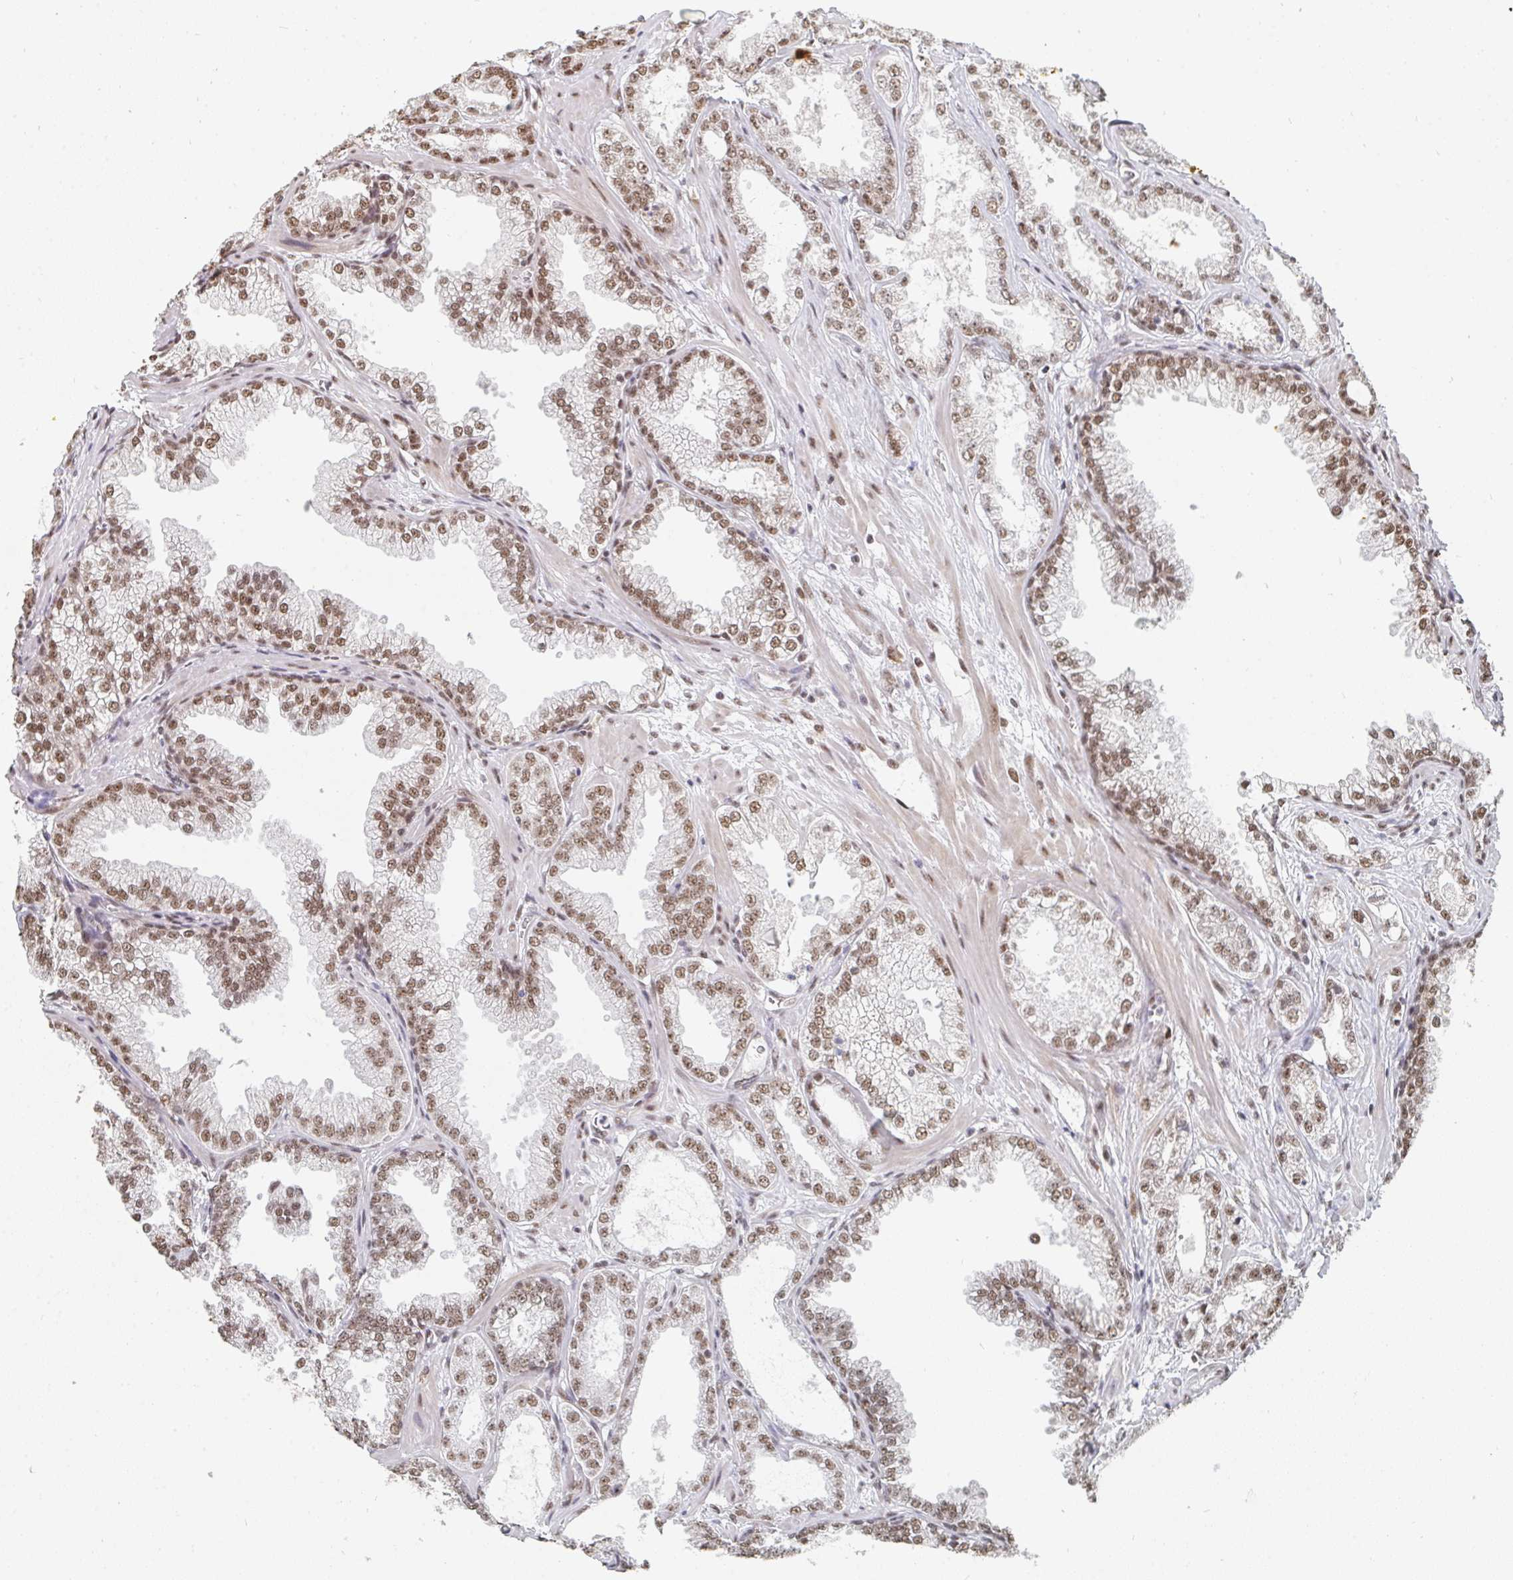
{"staining": {"intensity": "moderate", "quantity": ">75%", "location": "nuclear"}, "tissue": "prostate cancer", "cell_type": "Tumor cells", "image_type": "cancer", "snomed": [{"axis": "morphology", "description": "Adenocarcinoma, Medium grade"}, {"axis": "topography", "description": "Prostate"}], "caption": "Immunohistochemistry (IHC) micrograph of prostate cancer (adenocarcinoma (medium-grade)) stained for a protein (brown), which displays medium levels of moderate nuclear staining in approximately >75% of tumor cells.", "gene": "MBNL1", "patient": {"sex": "male", "age": 57}}